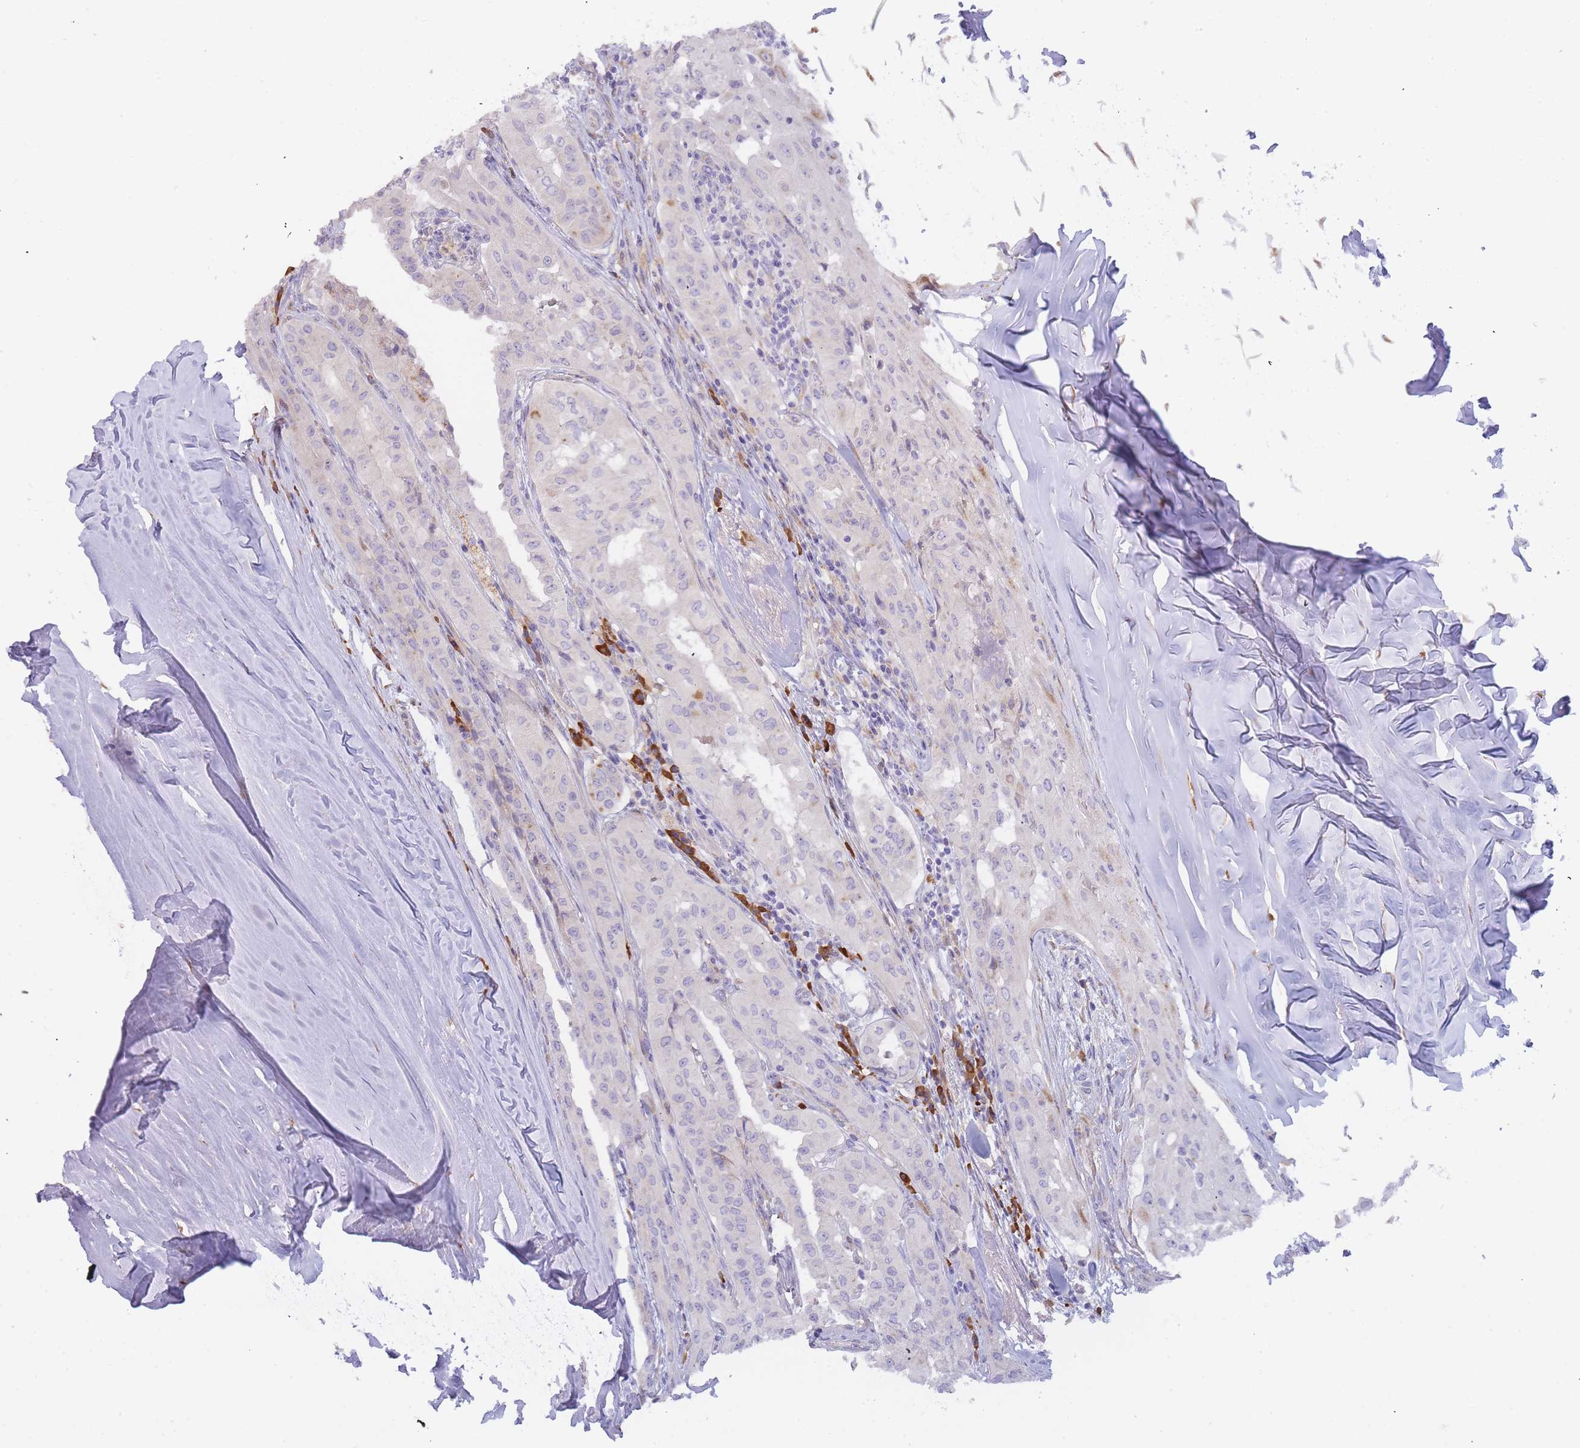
{"staining": {"intensity": "negative", "quantity": "none", "location": "none"}, "tissue": "thyroid cancer", "cell_type": "Tumor cells", "image_type": "cancer", "snomed": [{"axis": "morphology", "description": "Papillary adenocarcinoma, NOS"}, {"axis": "topography", "description": "Thyroid gland"}], "caption": "A high-resolution micrograph shows IHC staining of thyroid cancer, which demonstrates no significant expression in tumor cells.", "gene": "SLC35E4", "patient": {"sex": "female", "age": 59}}